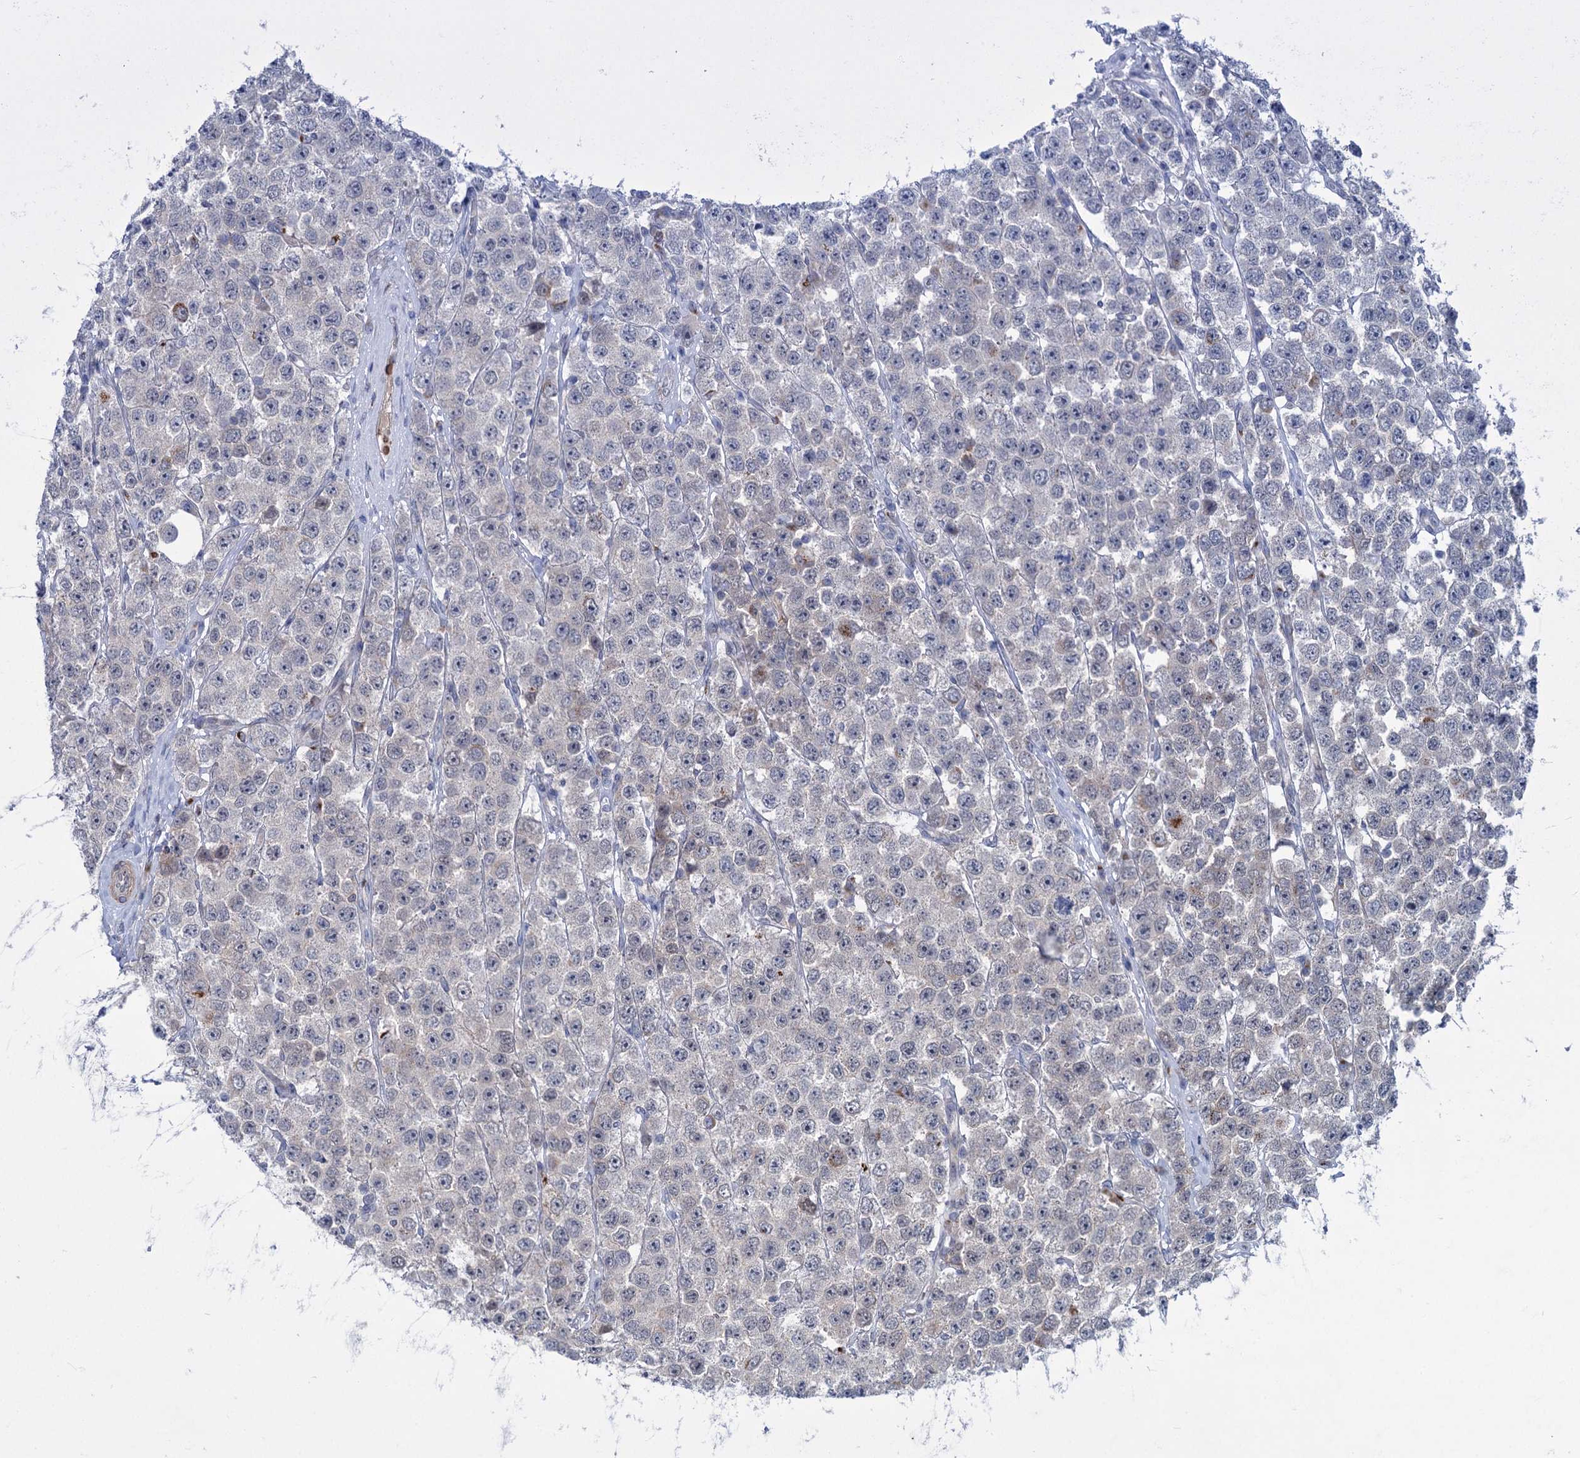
{"staining": {"intensity": "negative", "quantity": "none", "location": "none"}, "tissue": "testis cancer", "cell_type": "Tumor cells", "image_type": "cancer", "snomed": [{"axis": "morphology", "description": "Seminoma, NOS"}, {"axis": "topography", "description": "Testis"}], "caption": "High power microscopy photomicrograph of an immunohistochemistry (IHC) histopathology image of testis seminoma, revealing no significant positivity in tumor cells.", "gene": "ELP4", "patient": {"sex": "male", "age": 28}}